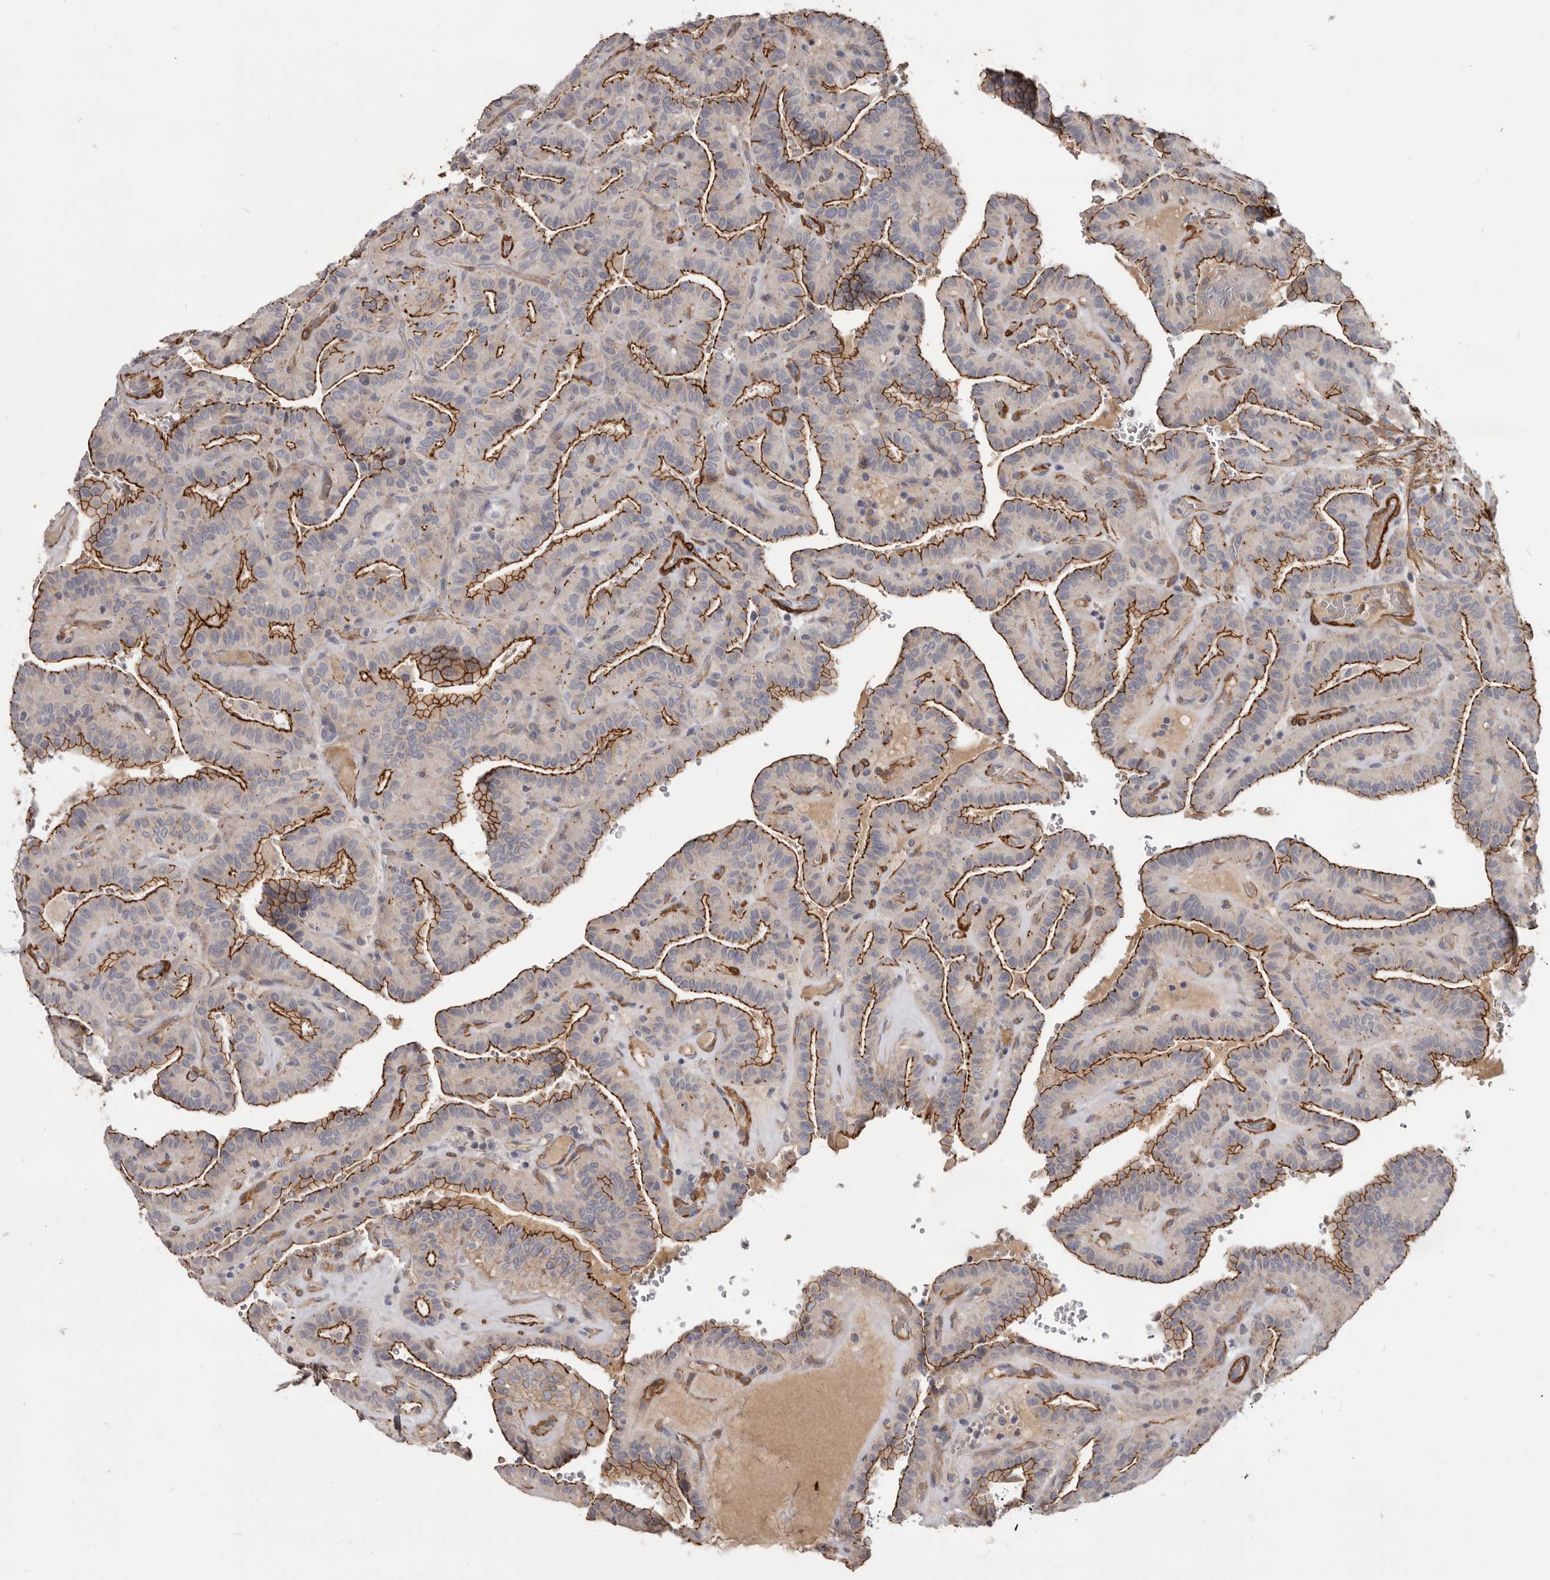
{"staining": {"intensity": "strong", "quantity": ">75%", "location": "cytoplasmic/membranous"}, "tissue": "thyroid cancer", "cell_type": "Tumor cells", "image_type": "cancer", "snomed": [{"axis": "morphology", "description": "Papillary adenocarcinoma, NOS"}, {"axis": "topography", "description": "Thyroid gland"}], "caption": "IHC micrograph of human papillary adenocarcinoma (thyroid) stained for a protein (brown), which reveals high levels of strong cytoplasmic/membranous positivity in approximately >75% of tumor cells.", "gene": "CGN", "patient": {"sex": "male", "age": 77}}